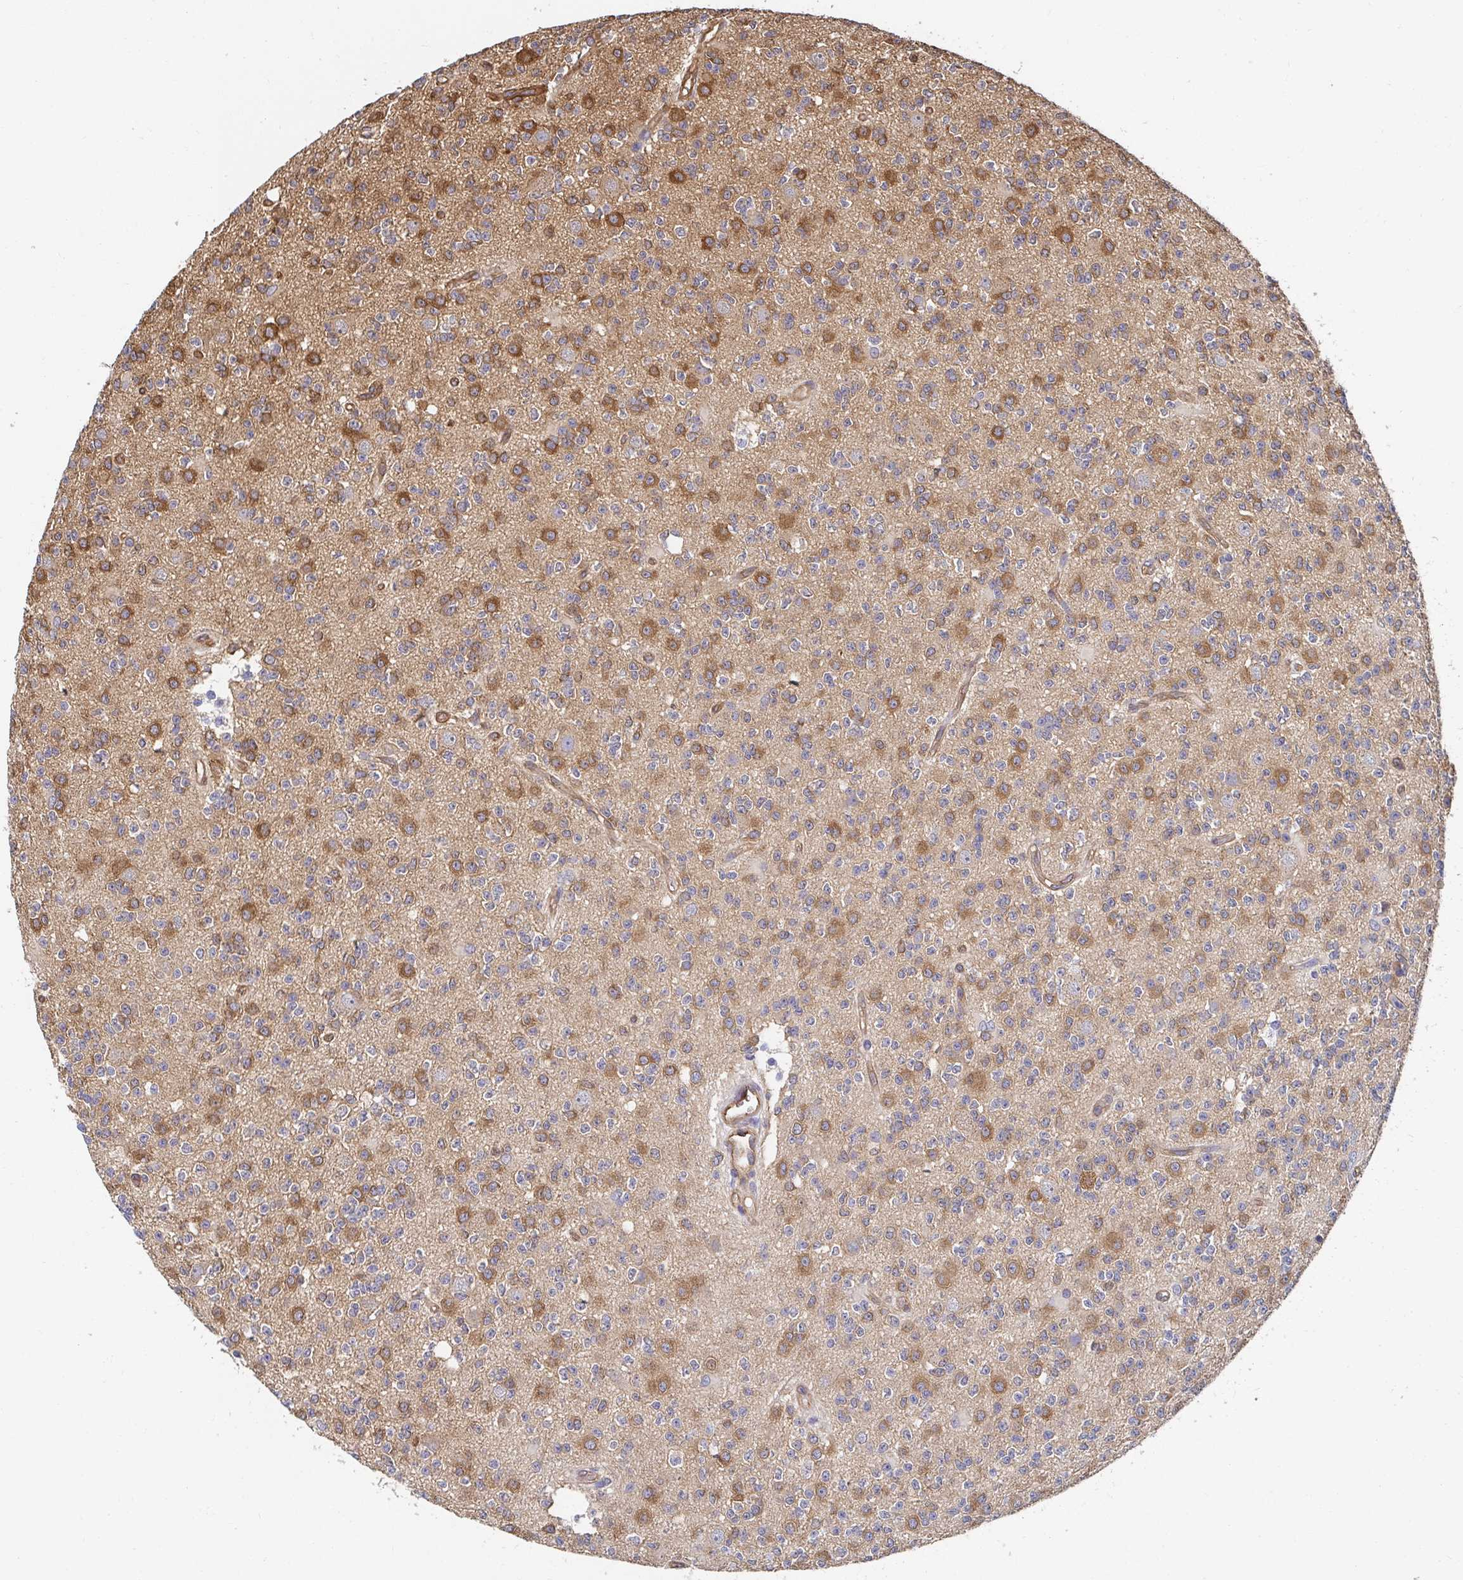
{"staining": {"intensity": "moderate", "quantity": ">75%", "location": "cytoplasmic/membranous"}, "tissue": "glioma", "cell_type": "Tumor cells", "image_type": "cancer", "snomed": [{"axis": "morphology", "description": "Glioma, malignant, High grade"}, {"axis": "topography", "description": "Brain"}], "caption": "Glioma stained with DAB IHC displays medium levels of moderate cytoplasmic/membranous staining in about >75% of tumor cells.", "gene": "CTTN", "patient": {"sex": "male", "age": 36}}